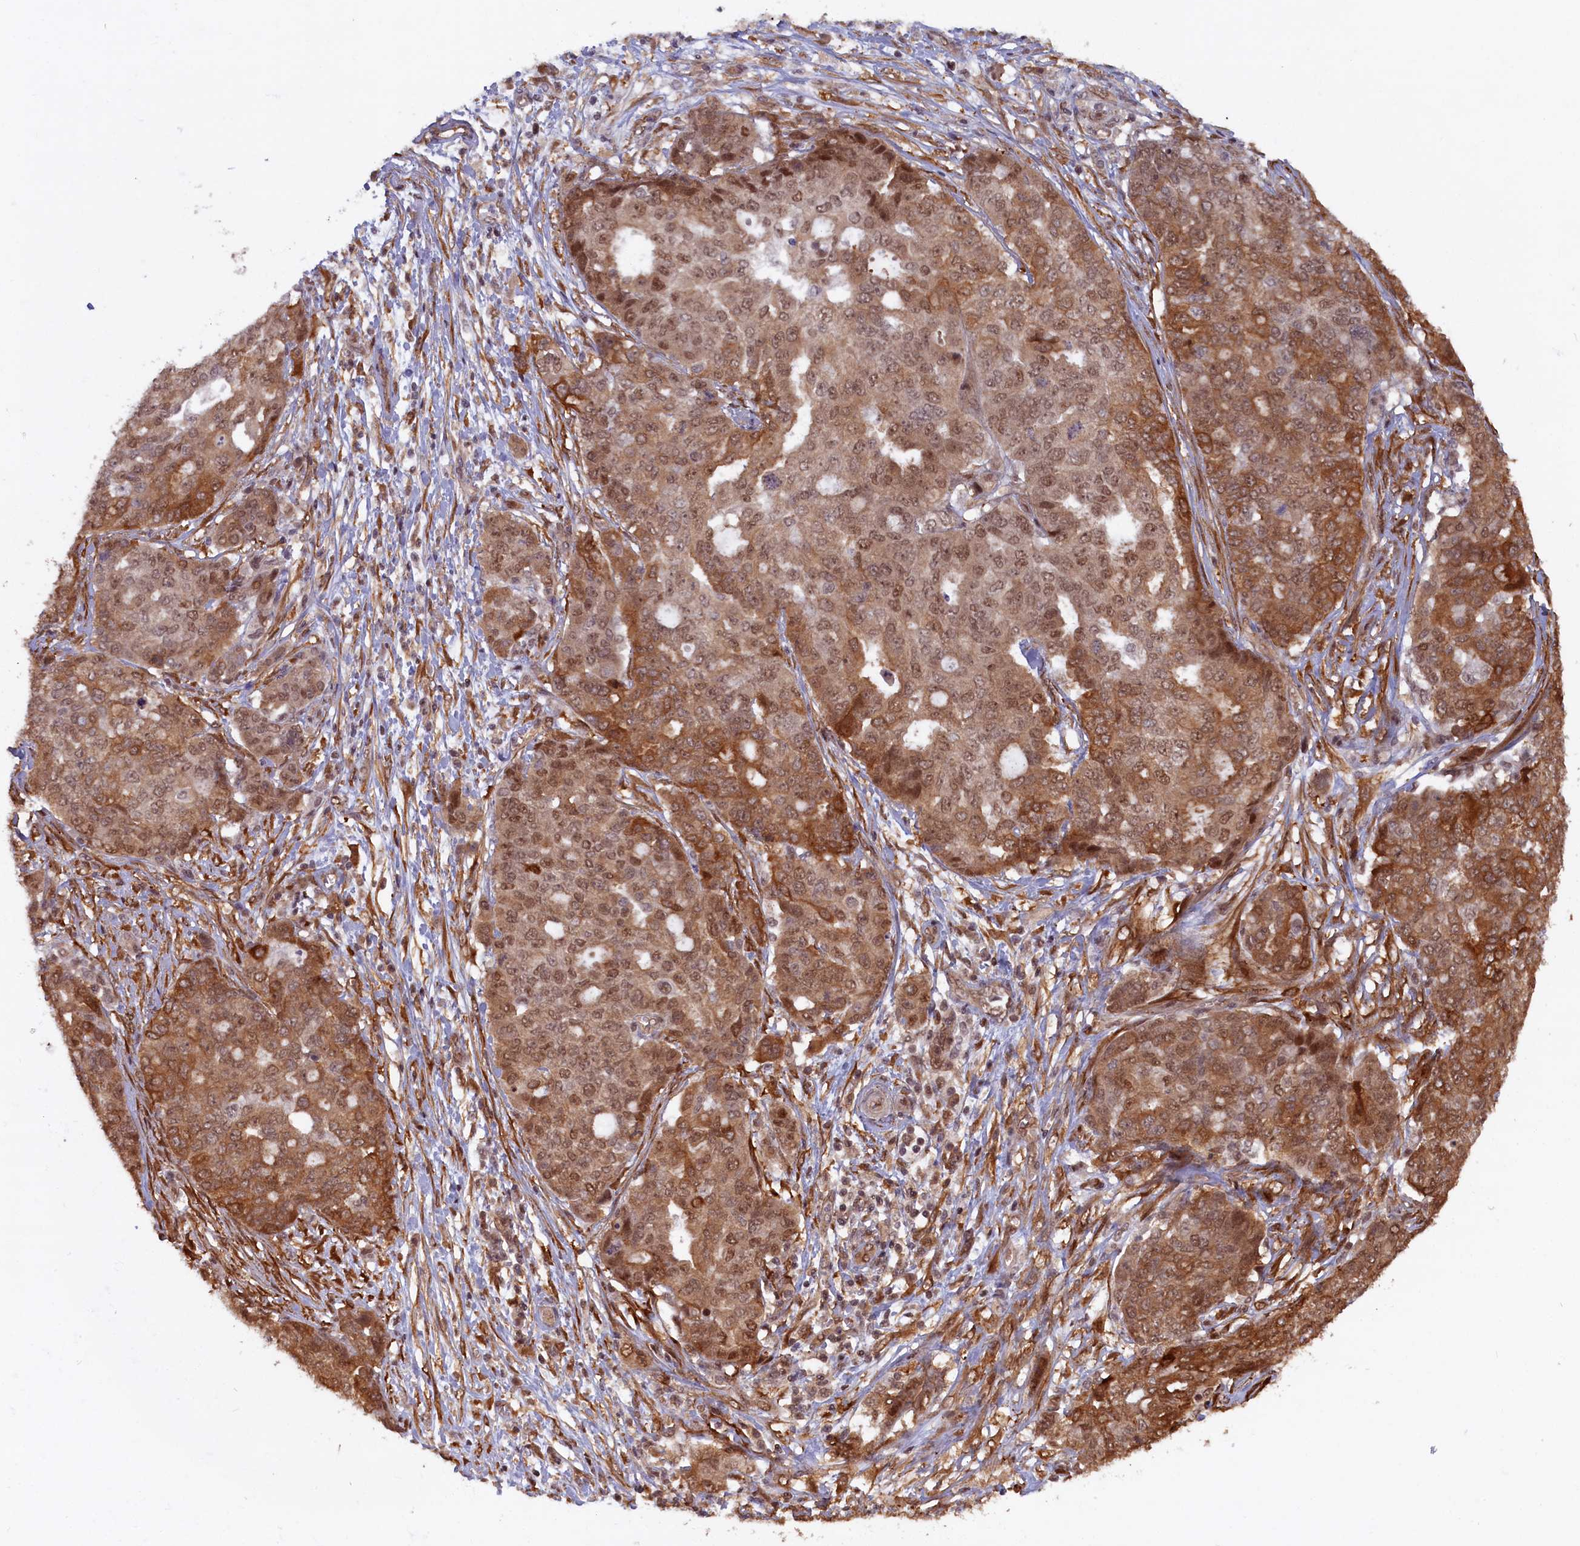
{"staining": {"intensity": "moderate", "quantity": ">75%", "location": "cytoplasmic/membranous,nuclear"}, "tissue": "ovarian cancer", "cell_type": "Tumor cells", "image_type": "cancer", "snomed": [{"axis": "morphology", "description": "Cystadenocarcinoma, serous, NOS"}, {"axis": "topography", "description": "Soft tissue"}, {"axis": "topography", "description": "Ovary"}], "caption": "Immunohistochemical staining of human ovarian cancer (serous cystadenocarcinoma) demonstrates medium levels of moderate cytoplasmic/membranous and nuclear protein staining in approximately >75% of tumor cells. (Stains: DAB (3,3'-diaminobenzidine) in brown, nuclei in blue, Microscopy: brightfield microscopy at high magnification).", "gene": "HIF3A", "patient": {"sex": "female", "age": 57}}